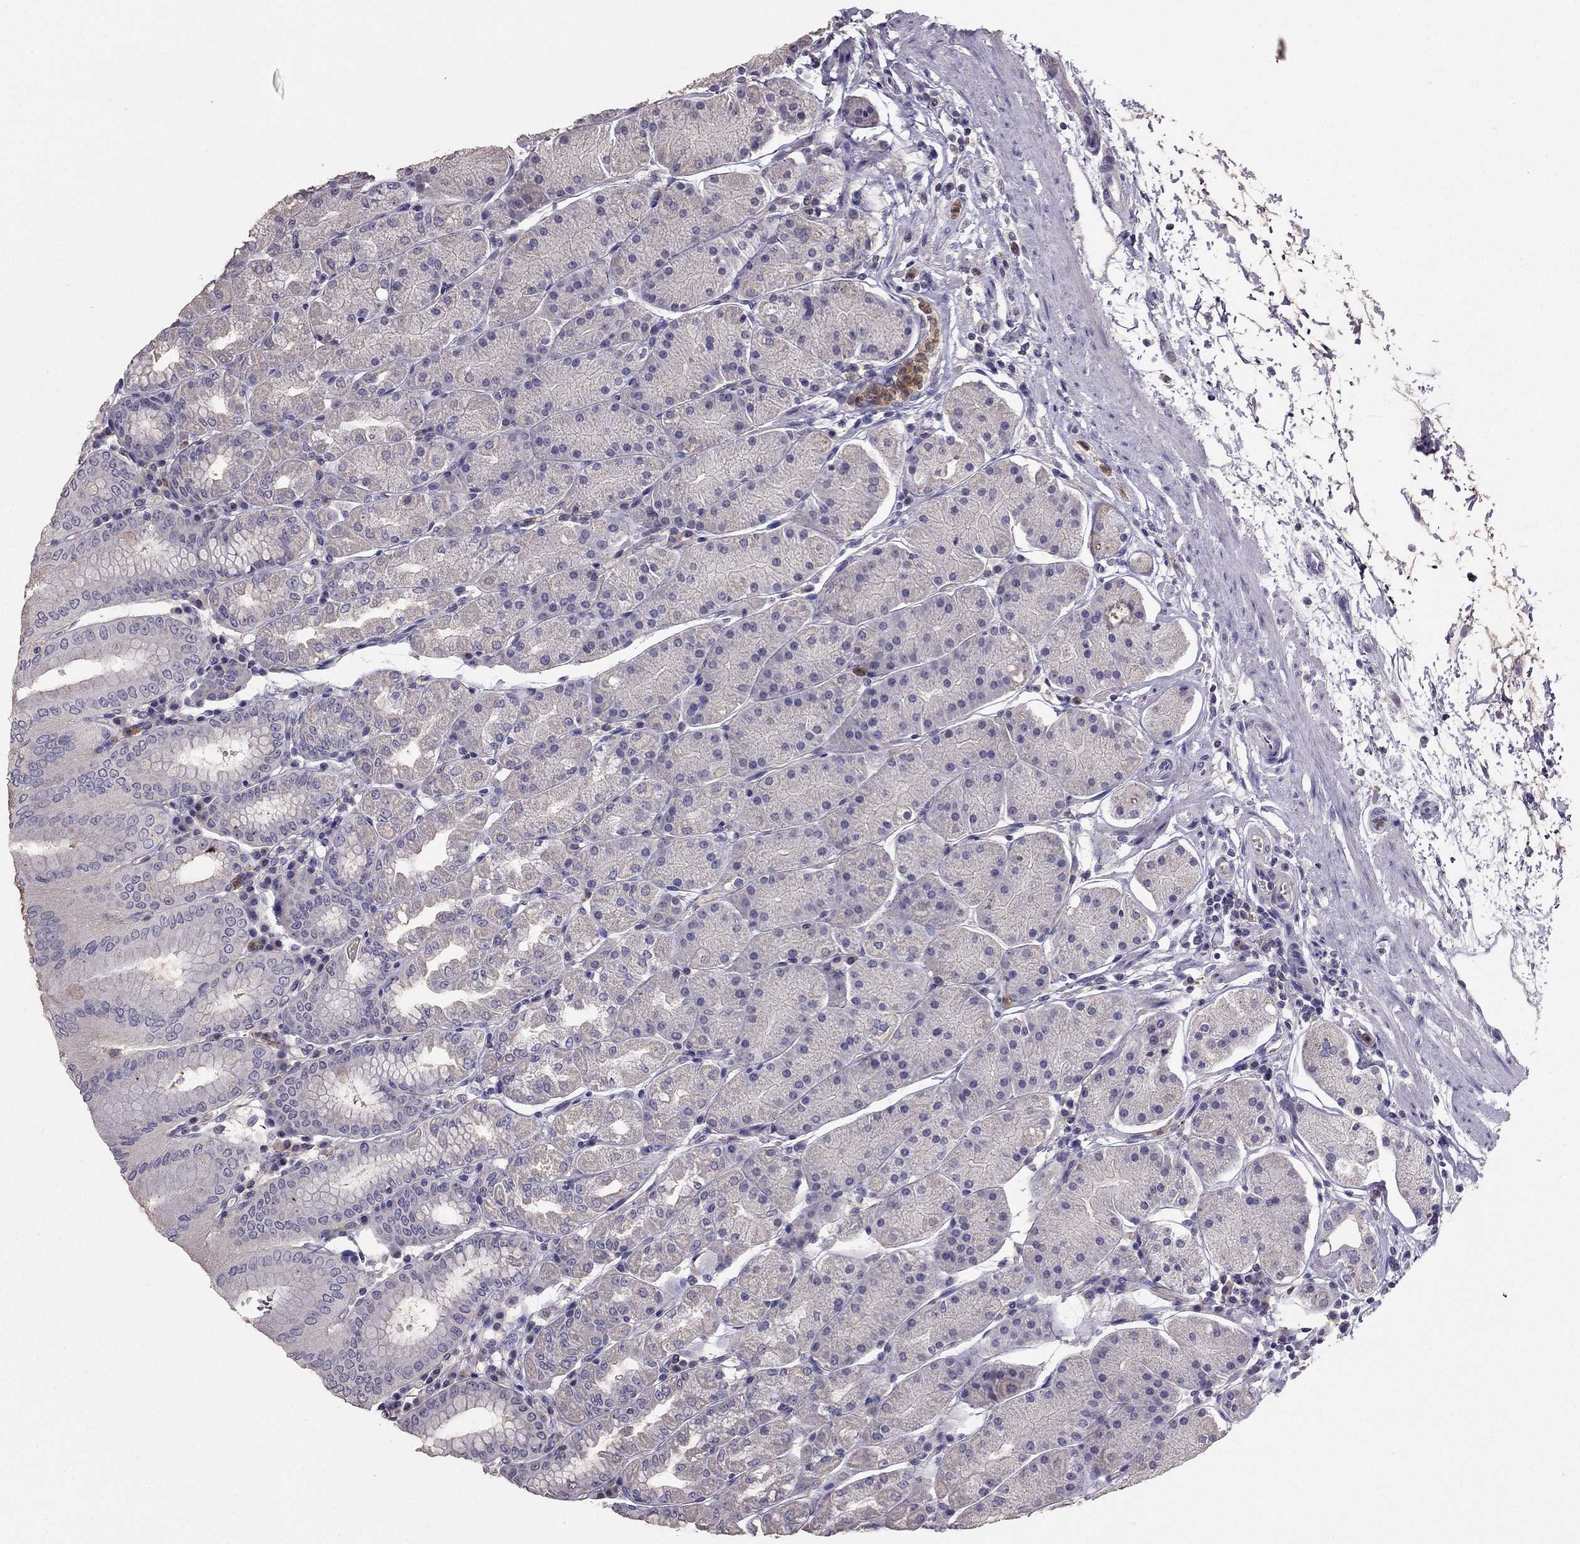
{"staining": {"intensity": "negative", "quantity": "none", "location": "none"}, "tissue": "stomach", "cell_type": "Glandular cells", "image_type": "normal", "snomed": [{"axis": "morphology", "description": "Normal tissue, NOS"}, {"axis": "topography", "description": "Stomach"}], "caption": "IHC of unremarkable stomach shows no positivity in glandular cells. (Stains: DAB immunohistochemistry with hematoxylin counter stain, Microscopy: brightfield microscopy at high magnification).", "gene": "RFLNB", "patient": {"sex": "male", "age": 54}}